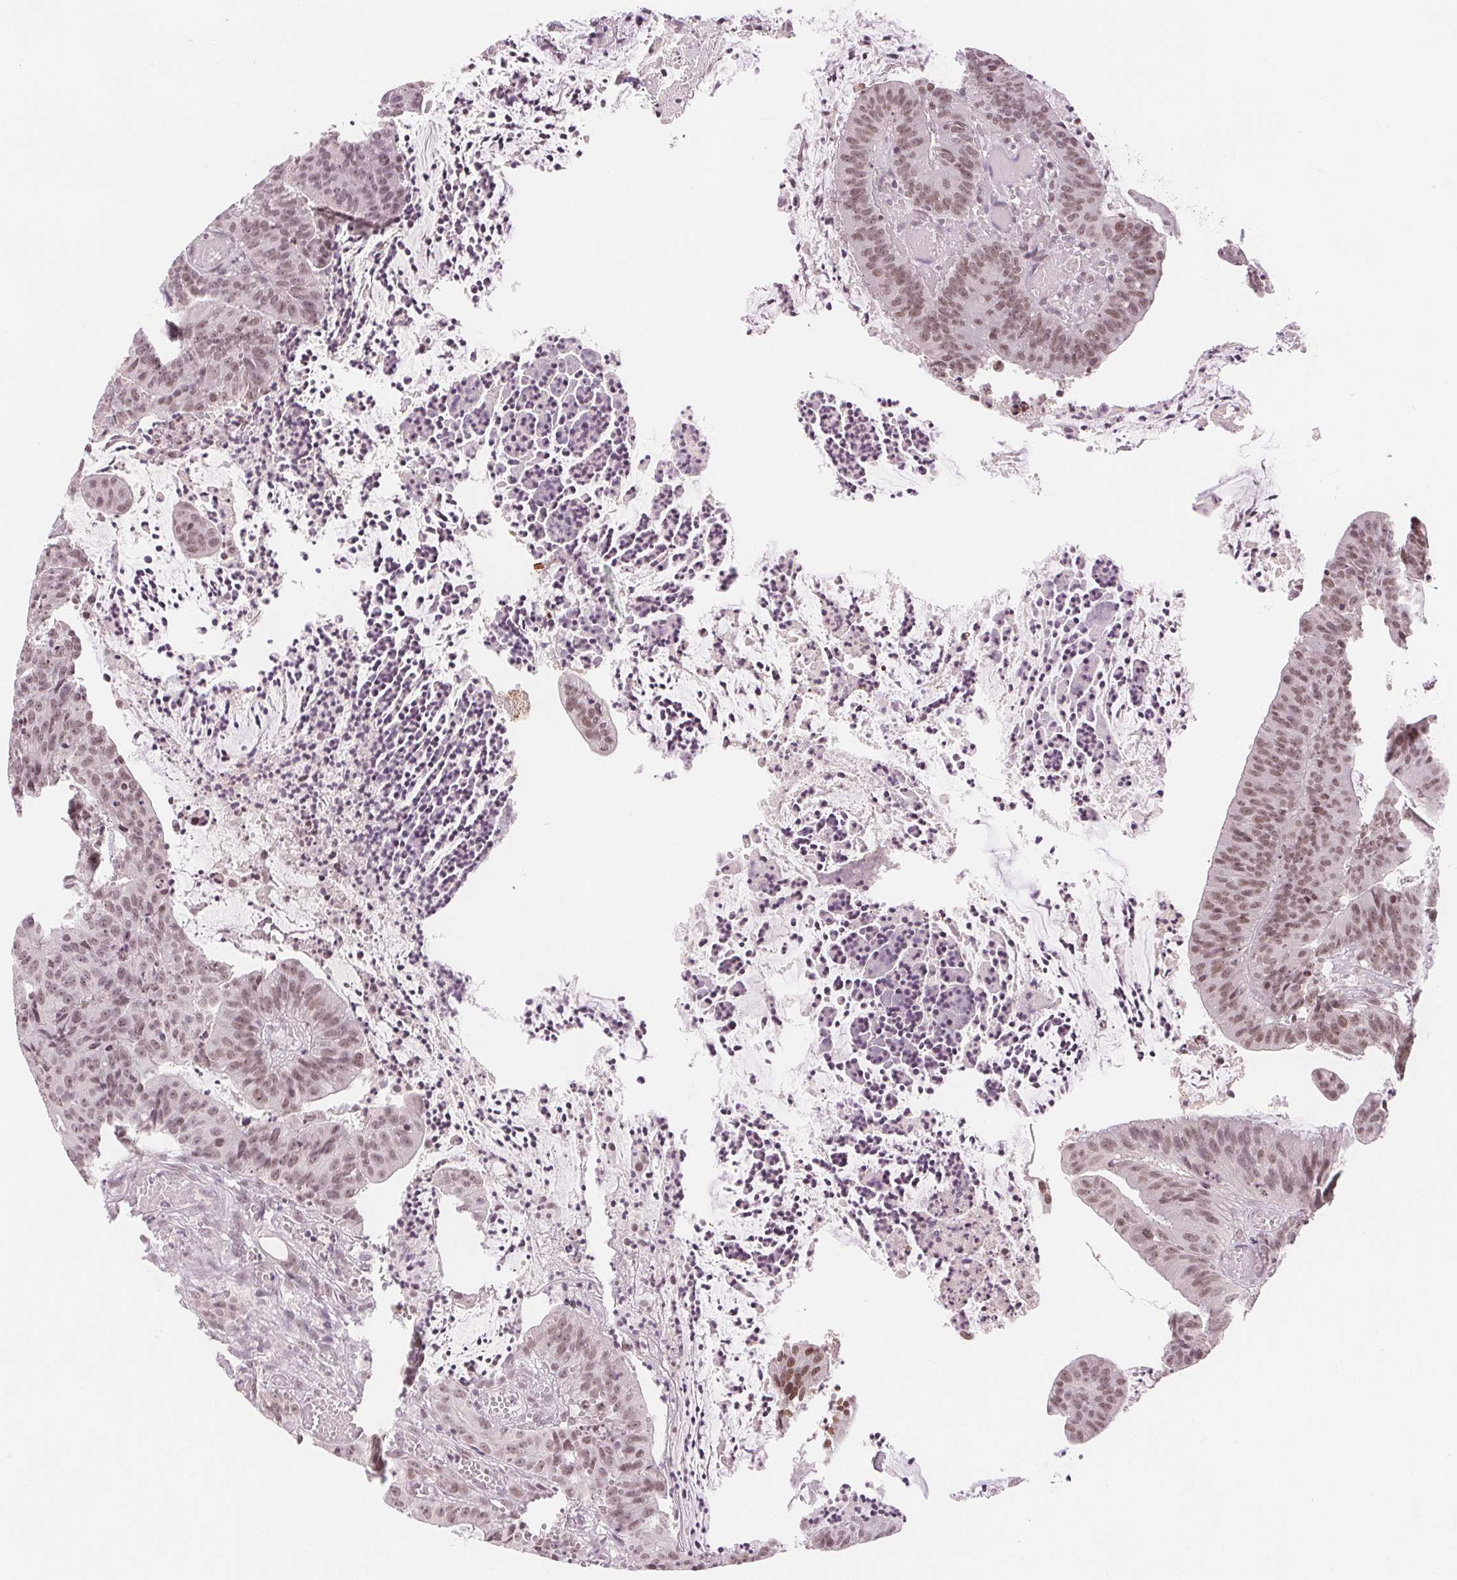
{"staining": {"intensity": "moderate", "quantity": ">75%", "location": "nuclear"}, "tissue": "colorectal cancer", "cell_type": "Tumor cells", "image_type": "cancer", "snomed": [{"axis": "morphology", "description": "Adenocarcinoma, NOS"}, {"axis": "topography", "description": "Colon"}], "caption": "Human colorectal cancer stained for a protein (brown) reveals moderate nuclear positive staining in approximately >75% of tumor cells.", "gene": "DEK", "patient": {"sex": "female", "age": 78}}